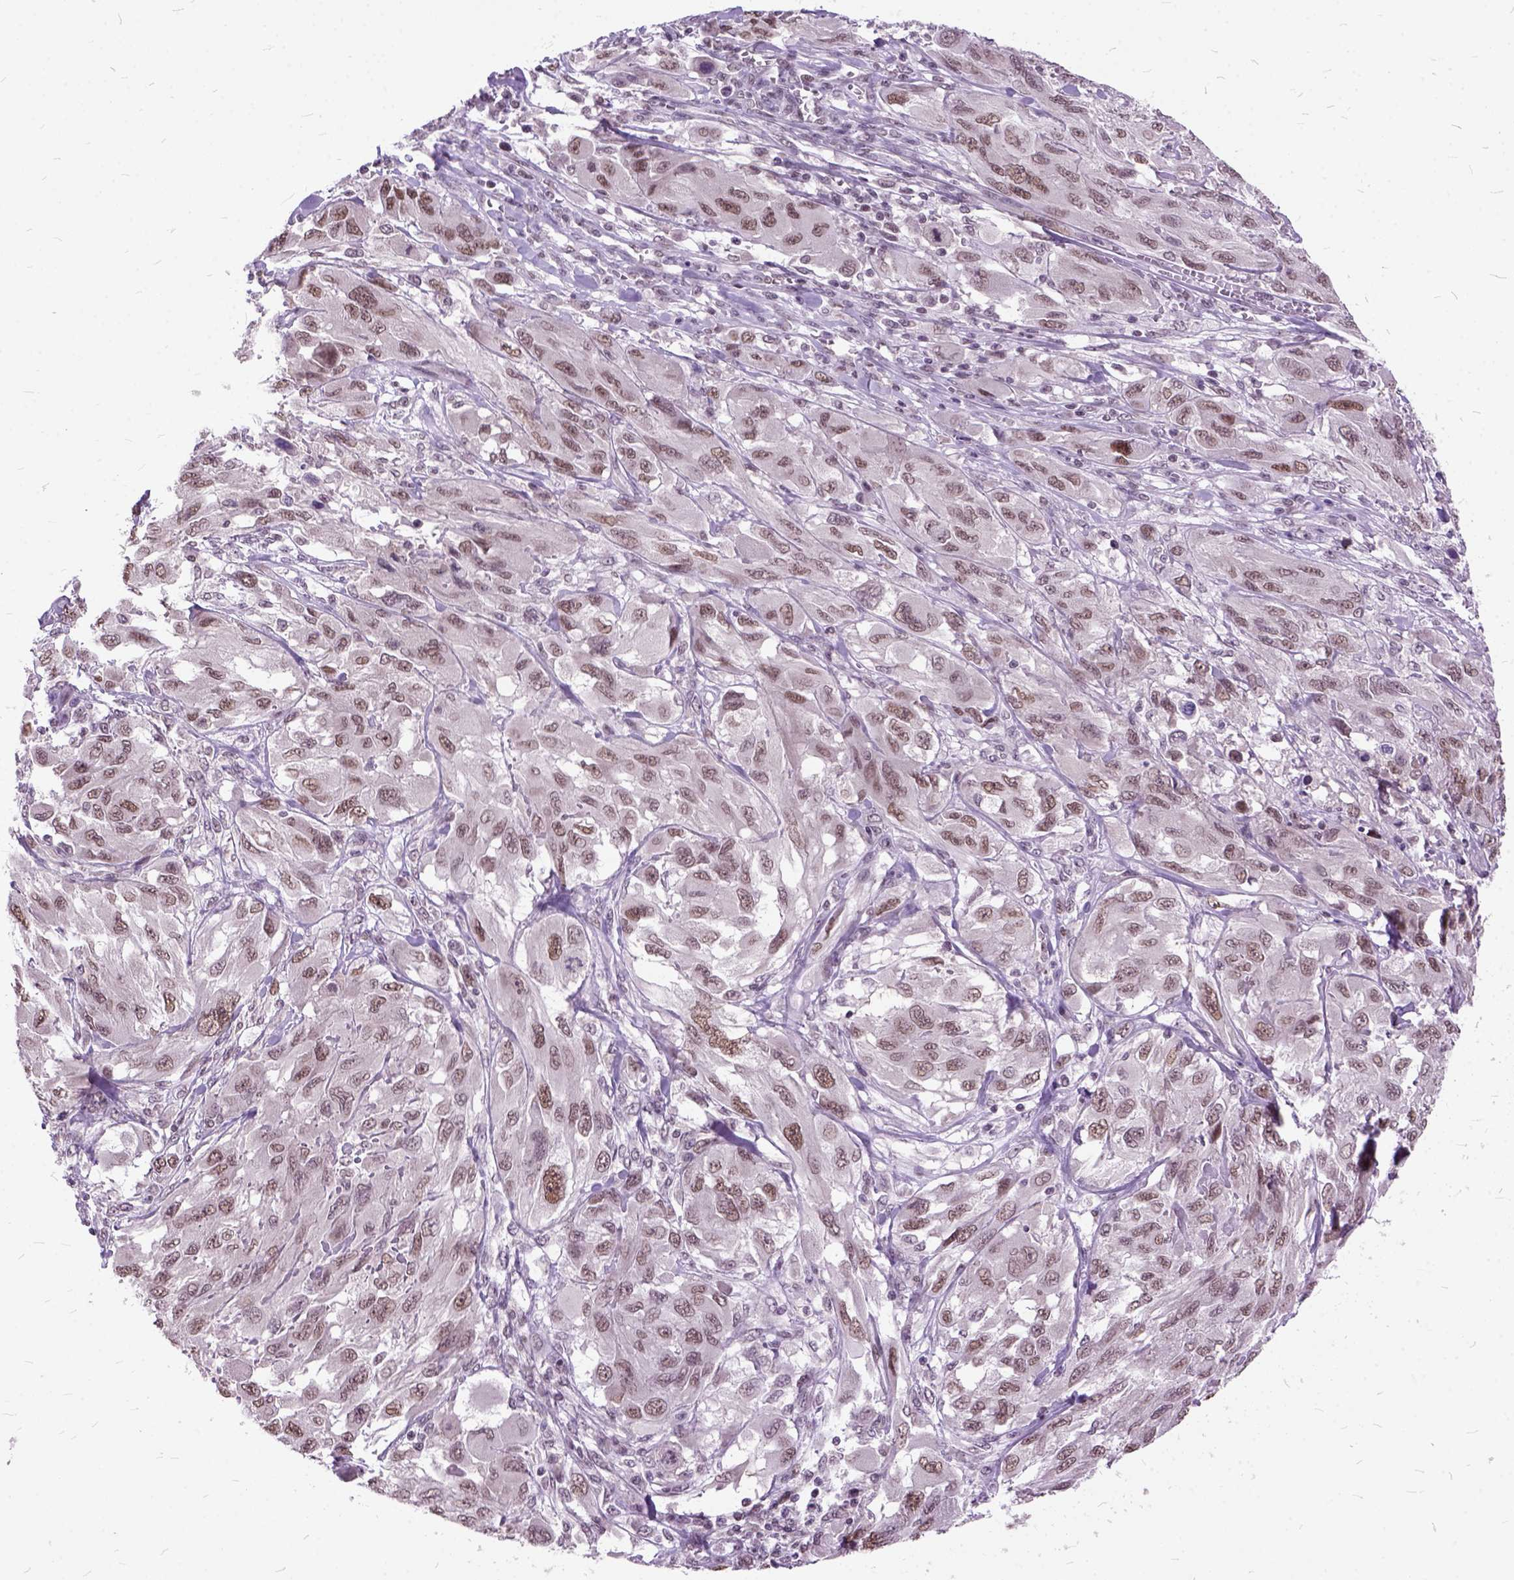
{"staining": {"intensity": "moderate", "quantity": ">75%", "location": "nuclear"}, "tissue": "melanoma", "cell_type": "Tumor cells", "image_type": "cancer", "snomed": [{"axis": "morphology", "description": "Malignant melanoma, NOS"}, {"axis": "topography", "description": "Skin"}], "caption": "Malignant melanoma tissue reveals moderate nuclear positivity in approximately >75% of tumor cells Immunohistochemistry stains the protein of interest in brown and the nuclei are stained blue.", "gene": "ORC5", "patient": {"sex": "female", "age": 91}}